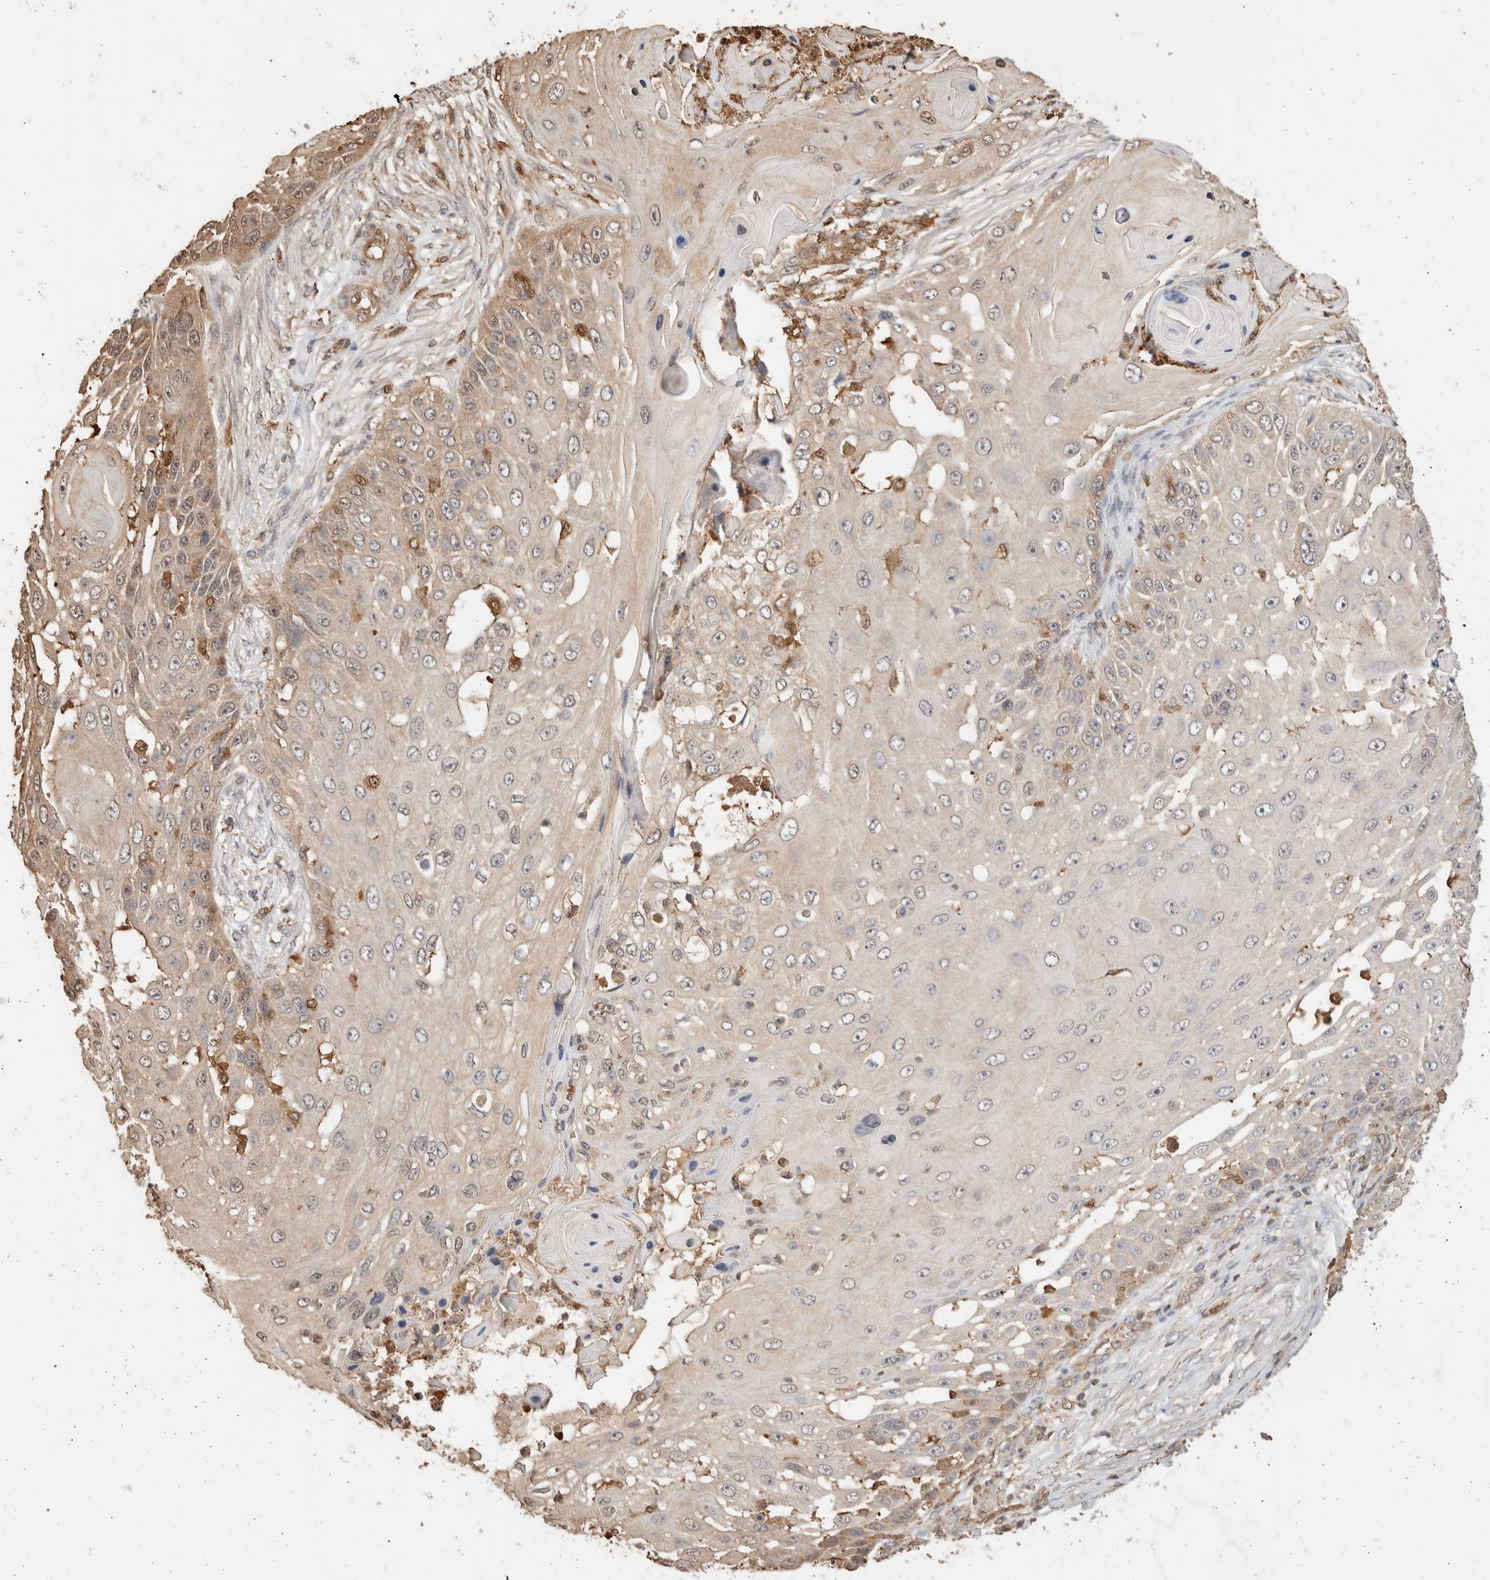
{"staining": {"intensity": "weak", "quantity": ">75%", "location": "cytoplasmic/membranous,nuclear"}, "tissue": "skin cancer", "cell_type": "Tumor cells", "image_type": "cancer", "snomed": [{"axis": "morphology", "description": "Squamous cell carcinoma, NOS"}, {"axis": "topography", "description": "Skin"}], "caption": "Immunohistochemistry (IHC) histopathology image of skin cancer (squamous cell carcinoma) stained for a protein (brown), which displays low levels of weak cytoplasmic/membranous and nuclear positivity in about >75% of tumor cells.", "gene": "YWHAH", "patient": {"sex": "female", "age": 44}}